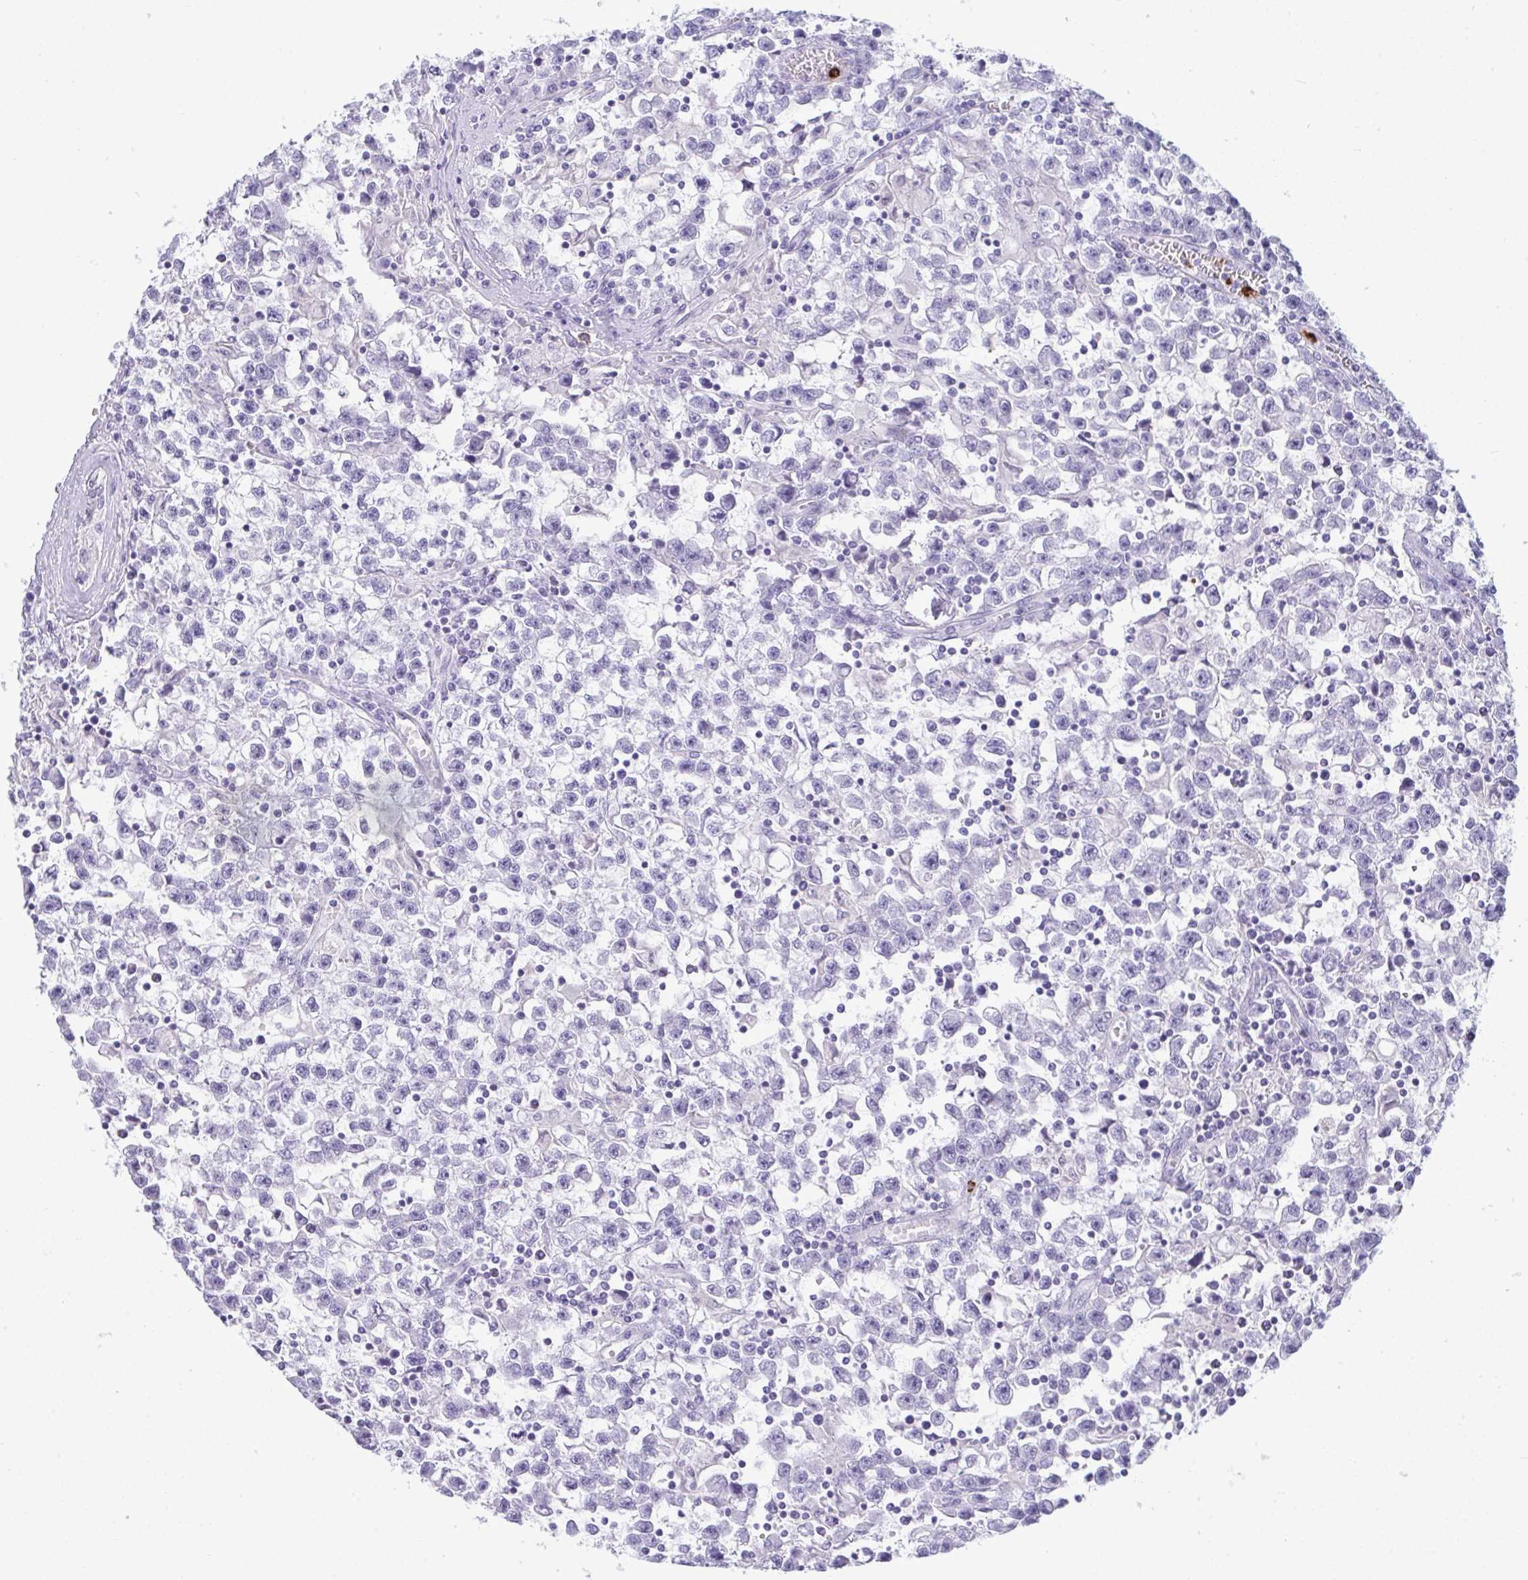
{"staining": {"intensity": "negative", "quantity": "none", "location": "none"}, "tissue": "testis cancer", "cell_type": "Tumor cells", "image_type": "cancer", "snomed": [{"axis": "morphology", "description": "Seminoma, NOS"}, {"axis": "topography", "description": "Testis"}], "caption": "Testis cancer was stained to show a protein in brown. There is no significant expression in tumor cells.", "gene": "ARHGAP42", "patient": {"sex": "male", "age": 31}}